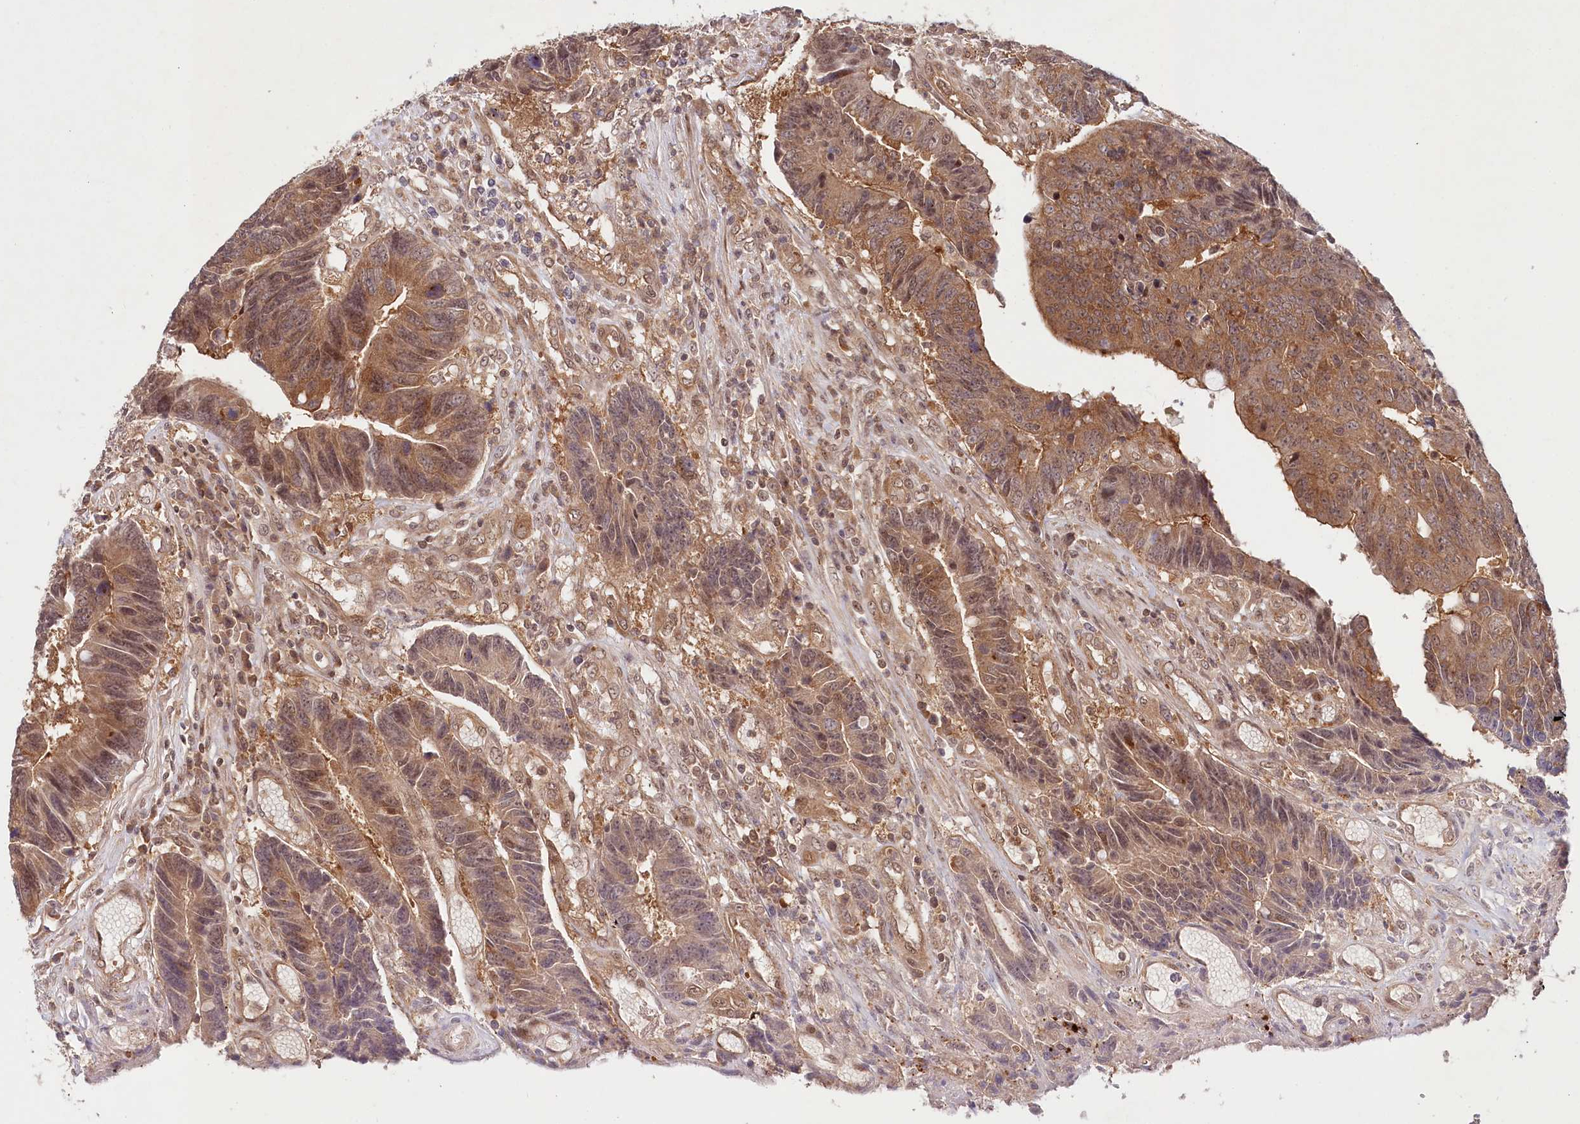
{"staining": {"intensity": "moderate", "quantity": ">75%", "location": "cytoplasmic/membranous,nuclear"}, "tissue": "colorectal cancer", "cell_type": "Tumor cells", "image_type": "cancer", "snomed": [{"axis": "morphology", "description": "Adenocarcinoma, NOS"}, {"axis": "topography", "description": "Rectum"}], "caption": "Adenocarcinoma (colorectal) tissue displays moderate cytoplasmic/membranous and nuclear staining in about >75% of tumor cells (DAB IHC with brightfield microscopy, high magnification).", "gene": "CCDC65", "patient": {"sex": "male", "age": 84}}